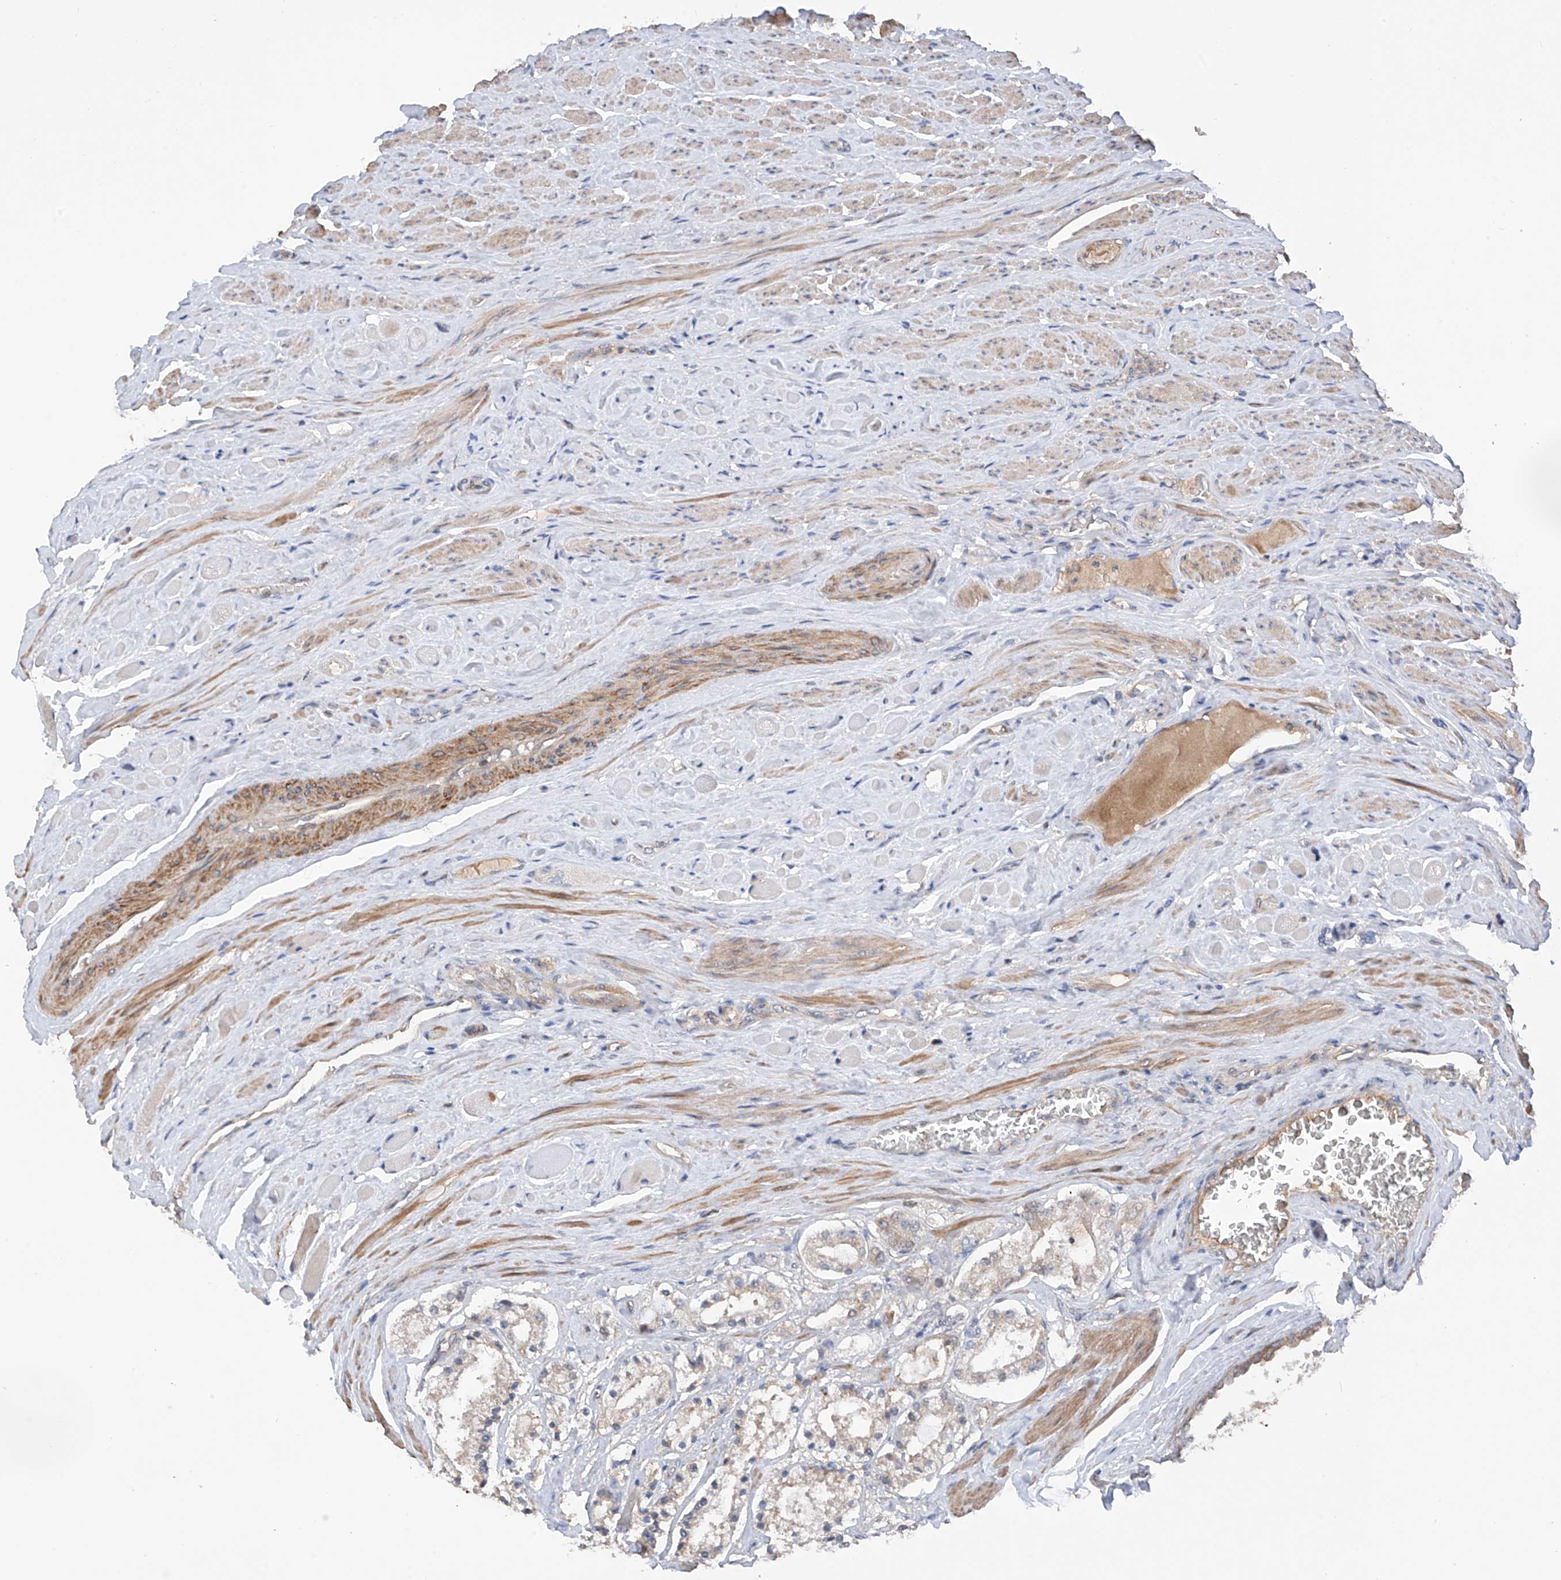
{"staining": {"intensity": "weak", "quantity": "25%-75%", "location": "cytoplasmic/membranous"}, "tissue": "prostate cancer", "cell_type": "Tumor cells", "image_type": "cancer", "snomed": [{"axis": "morphology", "description": "Adenocarcinoma, High grade"}, {"axis": "topography", "description": "Prostate"}], "caption": "Immunohistochemistry (IHC) micrograph of neoplastic tissue: human prostate cancer (adenocarcinoma (high-grade)) stained using immunohistochemistry (IHC) reveals low levels of weak protein expression localized specifically in the cytoplasmic/membranous of tumor cells, appearing as a cytoplasmic/membranous brown color.", "gene": "RPAIN", "patient": {"sex": "male", "age": 64}}